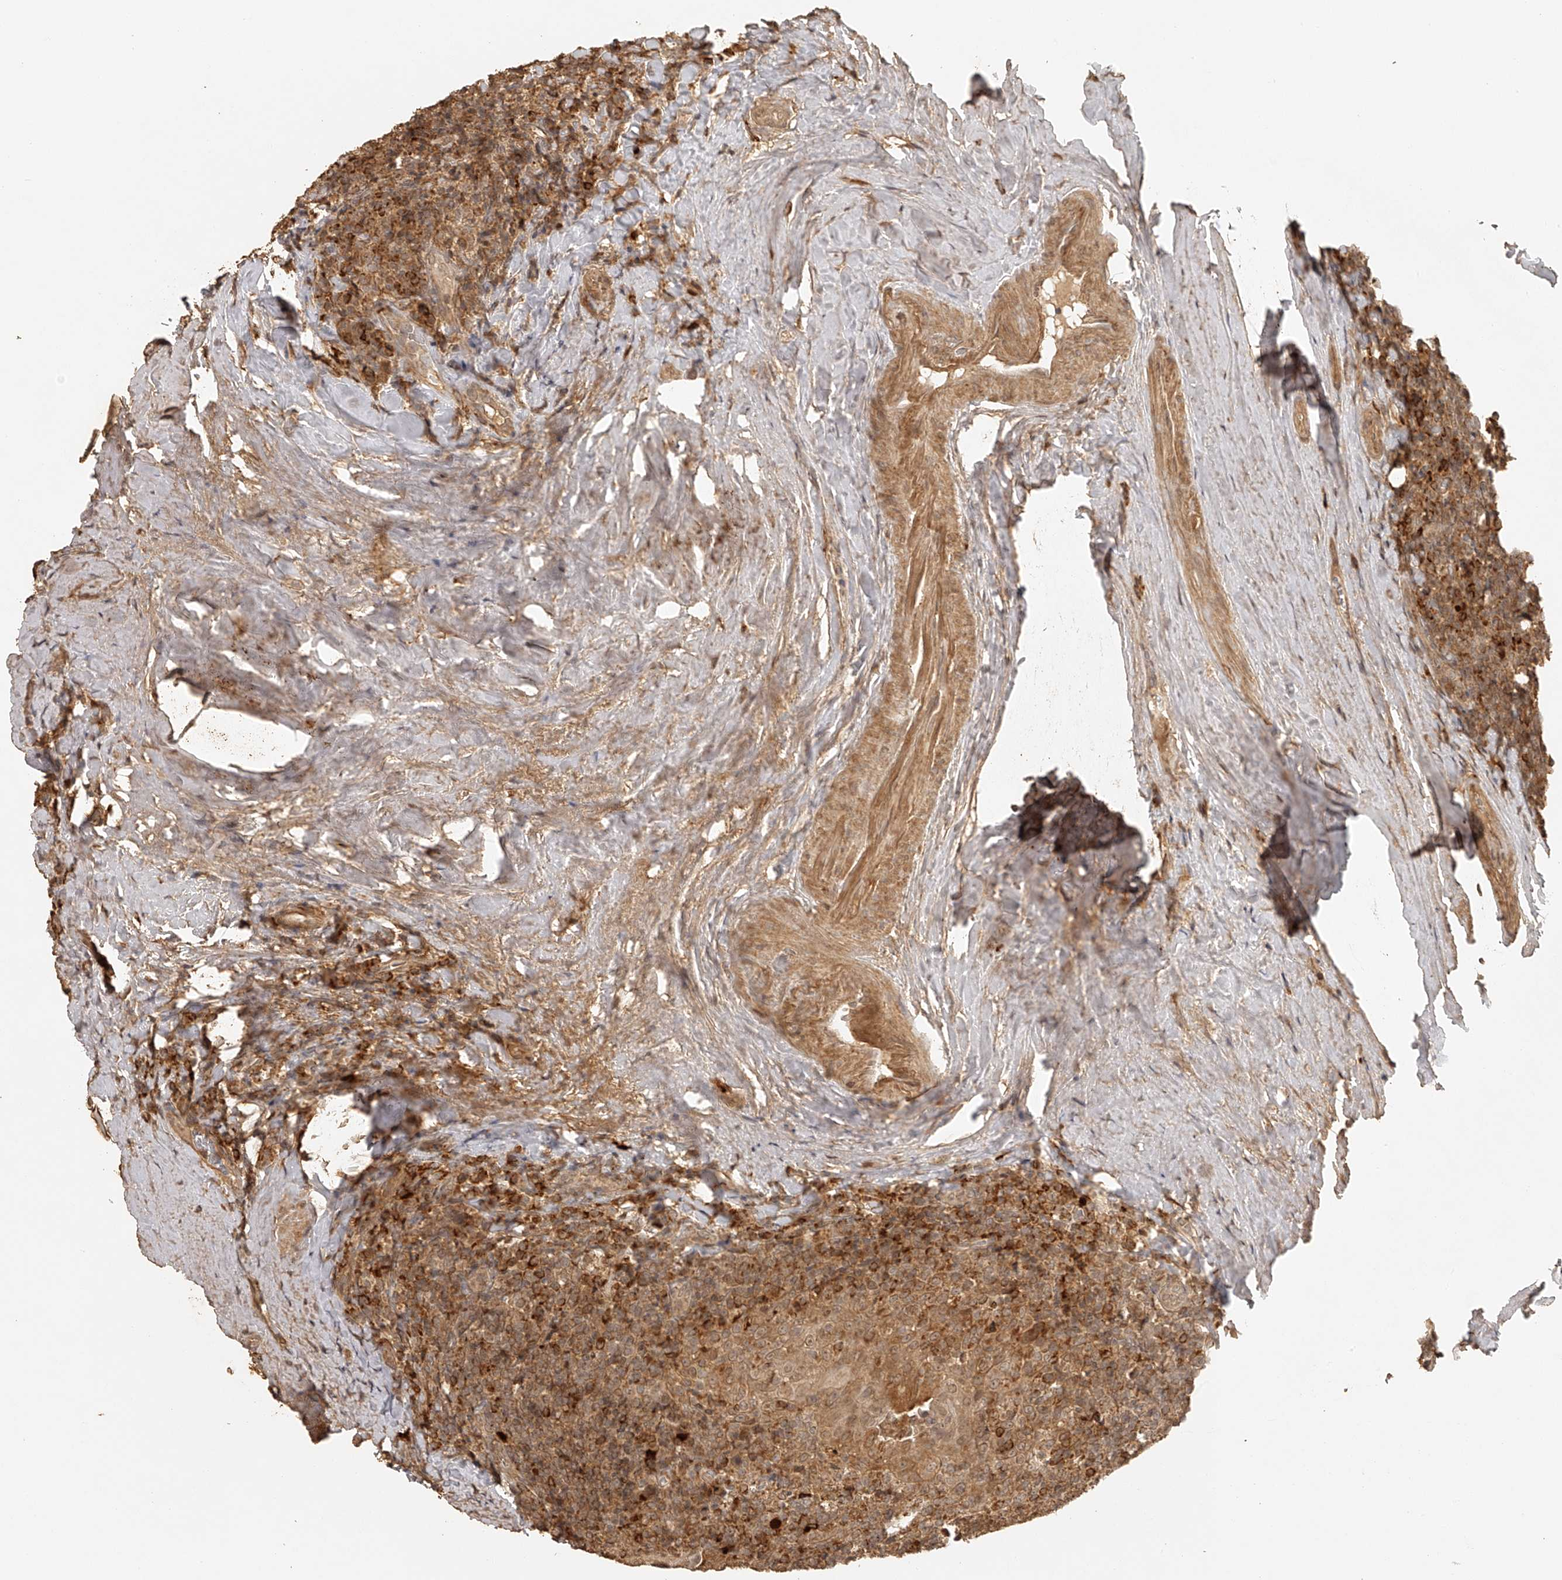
{"staining": {"intensity": "moderate", "quantity": ">75%", "location": "cytoplasmic/membranous"}, "tissue": "tonsil", "cell_type": "Germinal center cells", "image_type": "normal", "snomed": [{"axis": "morphology", "description": "Normal tissue, NOS"}, {"axis": "topography", "description": "Tonsil"}], "caption": "Unremarkable tonsil exhibits moderate cytoplasmic/membranous expression in about >75% of germinal center cells, visualized by immunohistochemistry.", "gene": "BCL2L11", "patient": {"sex": "male", "age": 37}}